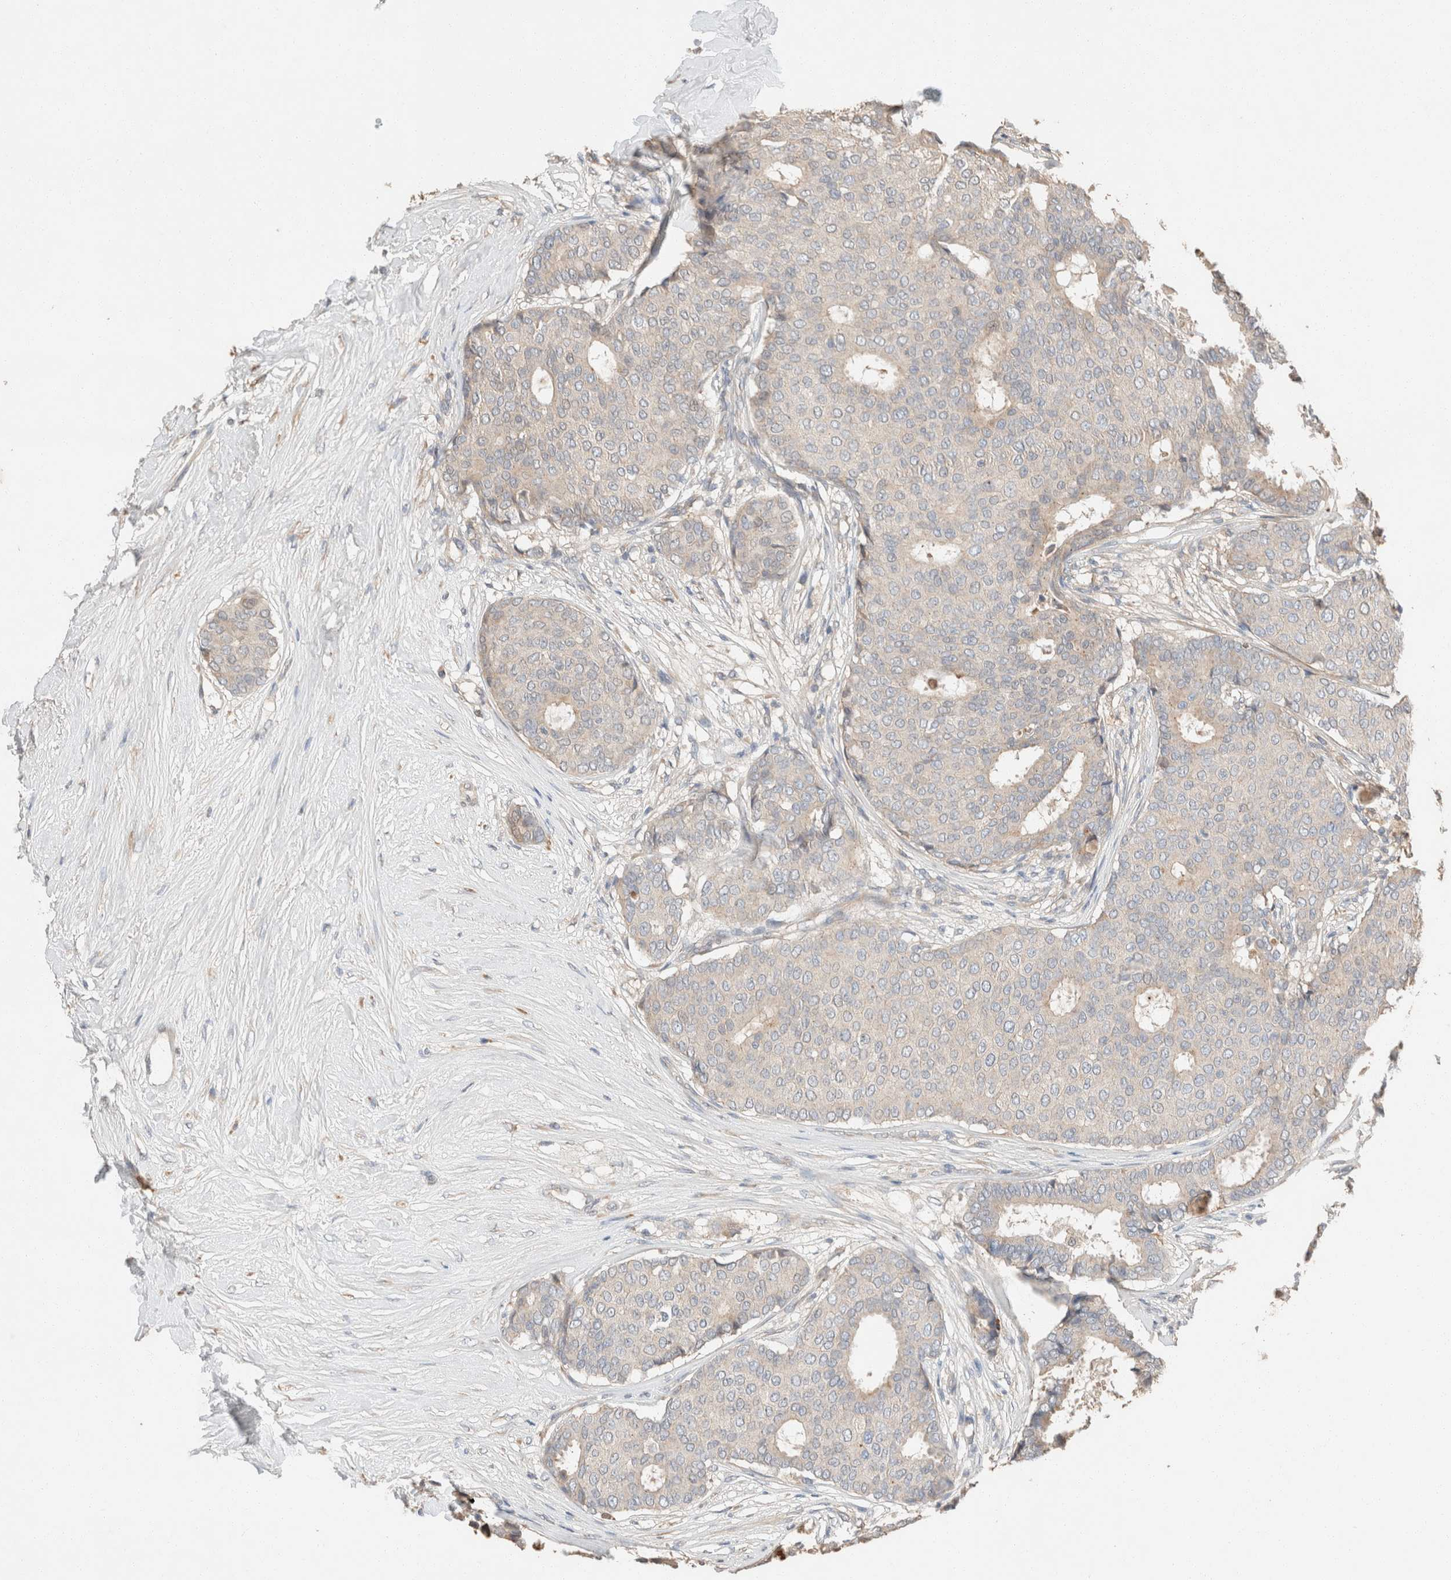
{"staining": {"intensity": "negative", "quantity": "none", "location": "none"}, "tissue": "breast cancer", "cell_type": "Tumor cells", "image_type": "cancer", "snomed": [{"axis": "morphology", "description": "Duct carcinoma"}, {"axis": "topography", "description": "Breast"}], "caption": "Tumor cells show no significant protein positivity in breast cancer. (DAB (3,3'-diaminobenzidine) IHC, high magnification).", "gene": "TUBD1", "patient": {"sex": "female", "age": 75}}